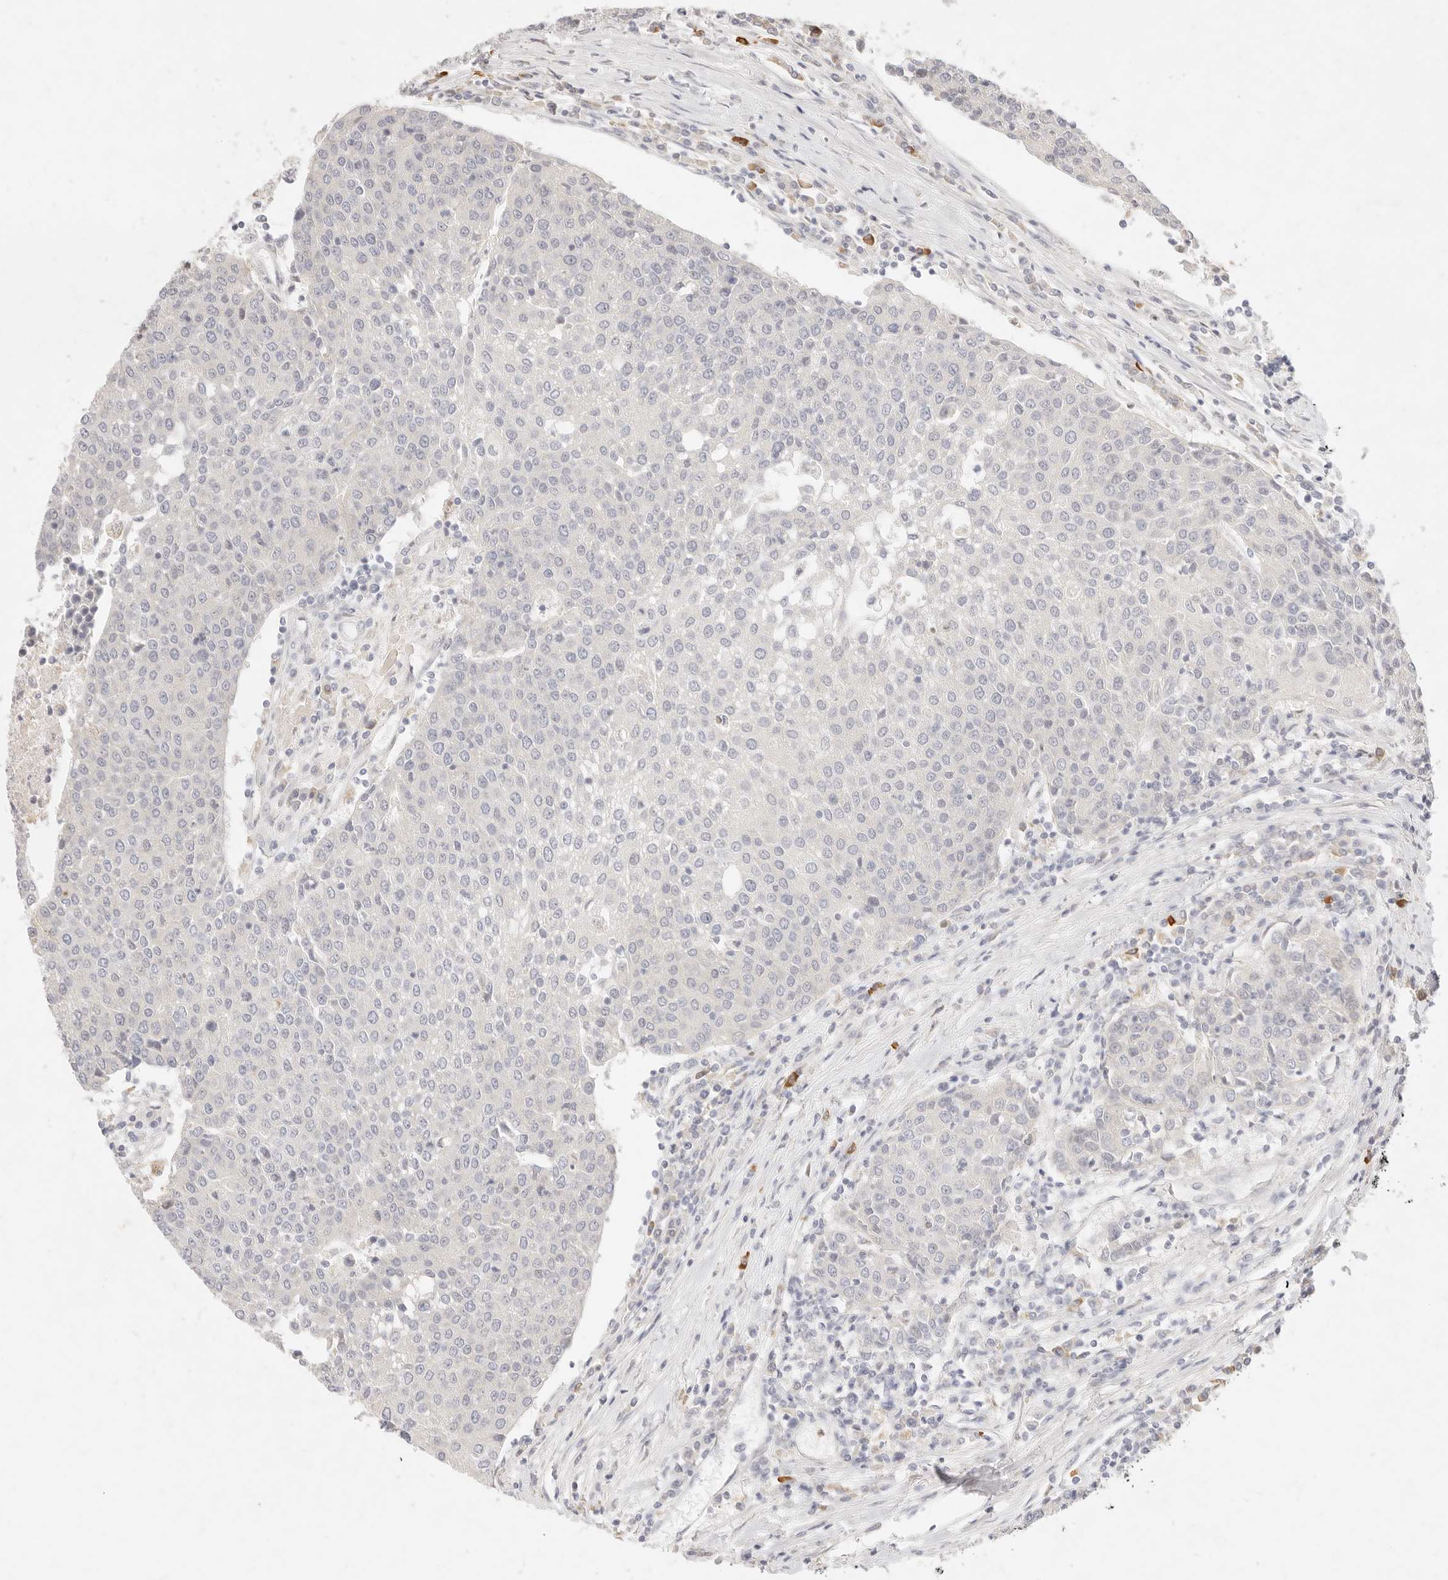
{"staining": {"intensity": "negative", "quantity": "none", "location": "none"}, "tissue": "urothelial cancer", "cell_type": "Tumor cells", "image_type": "cancer", "snomed": [{"axis": "morphology", "description": "Urothelial carcinoma, High grade"}, {"axis": "topography", "description": "Urinary bladder"}], "caption": "Protein analysis of urothelial carcinoma (high-grade) exhibits no significant staining in tumor cells.", "gene": "ASCL3", "patient": {"sex": "female", "age": 85}}